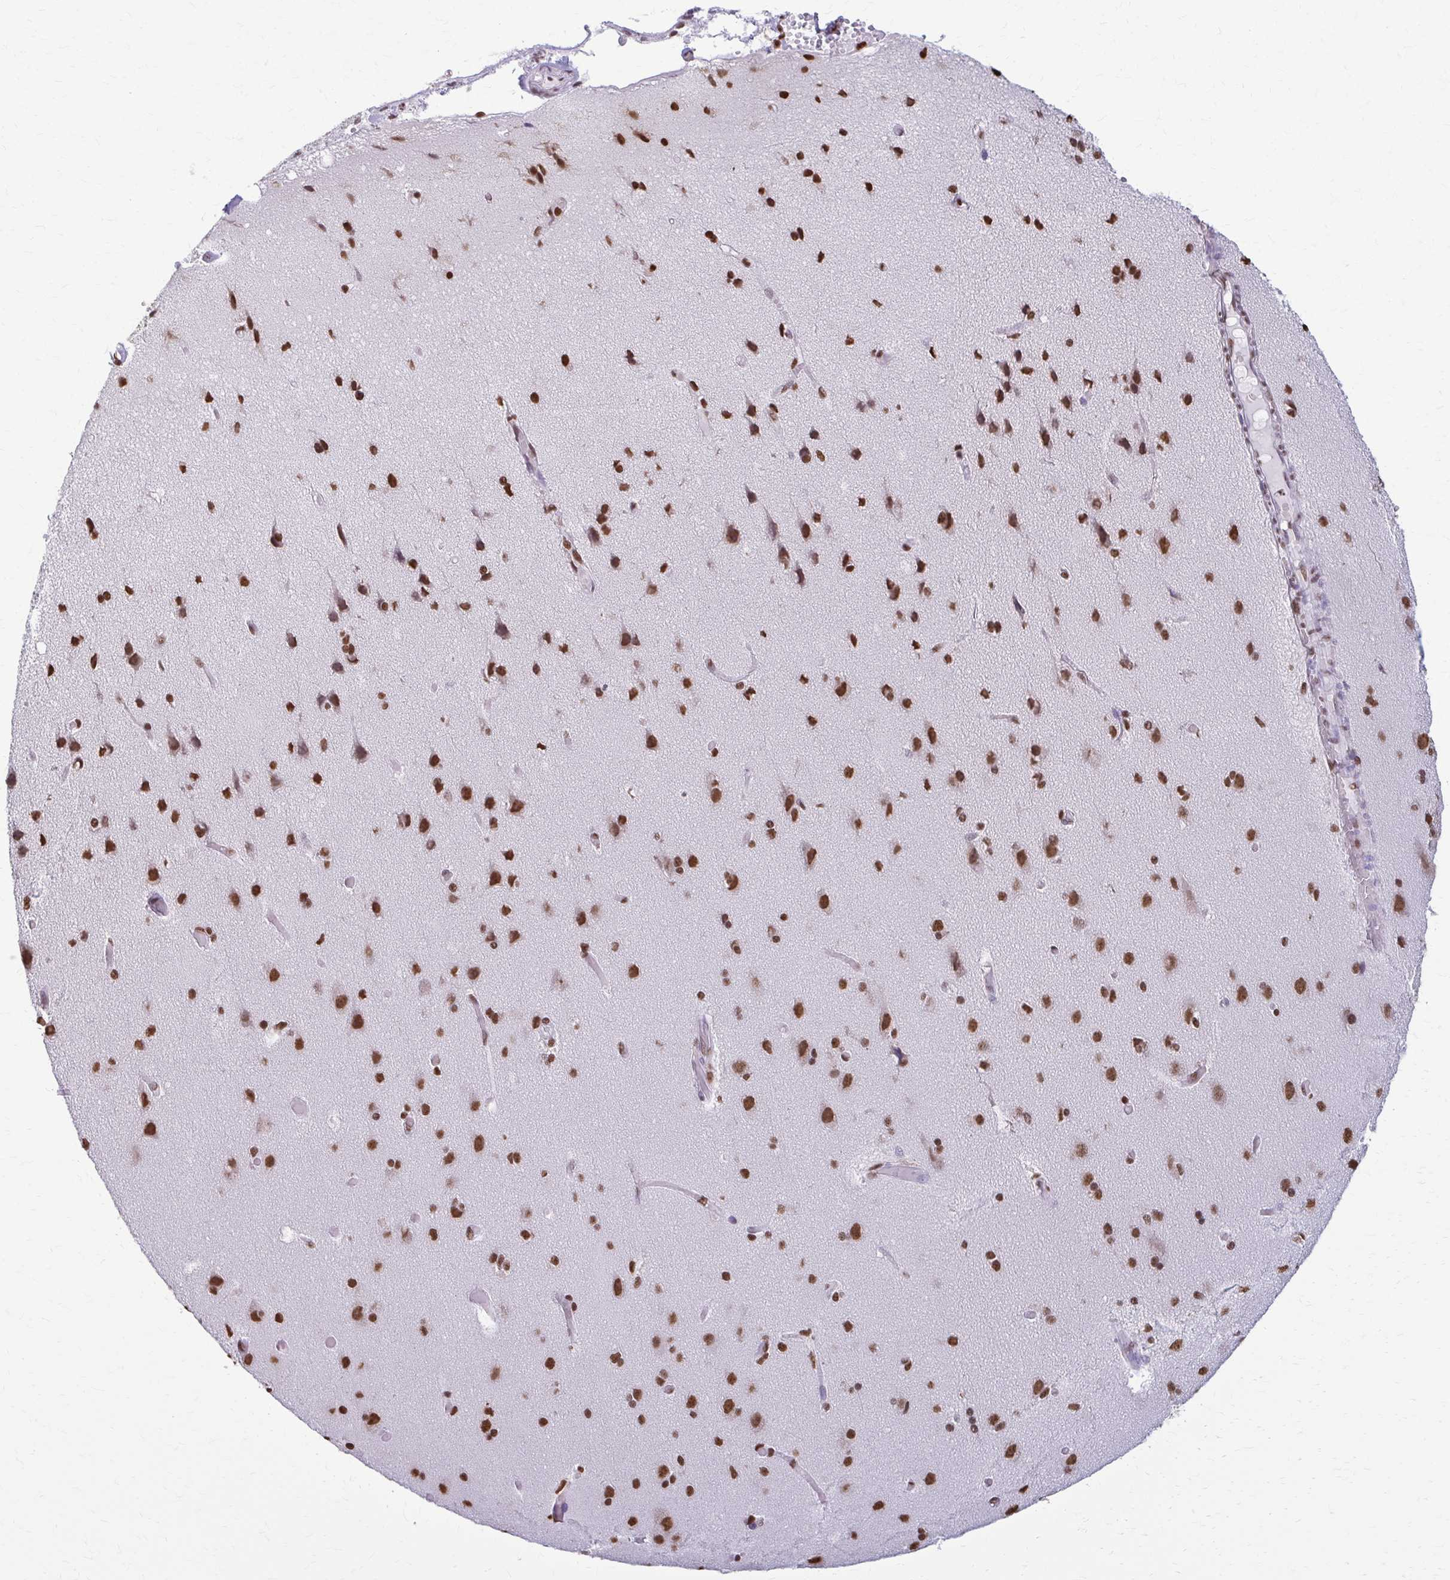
{"staining": {"intensity": "moderate", "quantity": ">75%", "location": "nuclear"}, "tissue": "cerebral cortex", "cell_type": "Endothelial cells", "image_type": "normal", "snomed": [{"axis": "morphology", "description": "Normal tissue, NOS"}, {"axis": "morphology", "description": "Glioma, malignant, High grade"}, {"axis": "topography", "description": "Cerebral cortex"}], "caption": "A medium amount of moderate nuclear staining is identified in approximately >75% of endothelial cells in unremarkable cerebral cortex. (DAB IHC with brightfield microscopy, high magnification).", "gene": "SNRPA", "patient": {"sex": "male", "age": 71}}